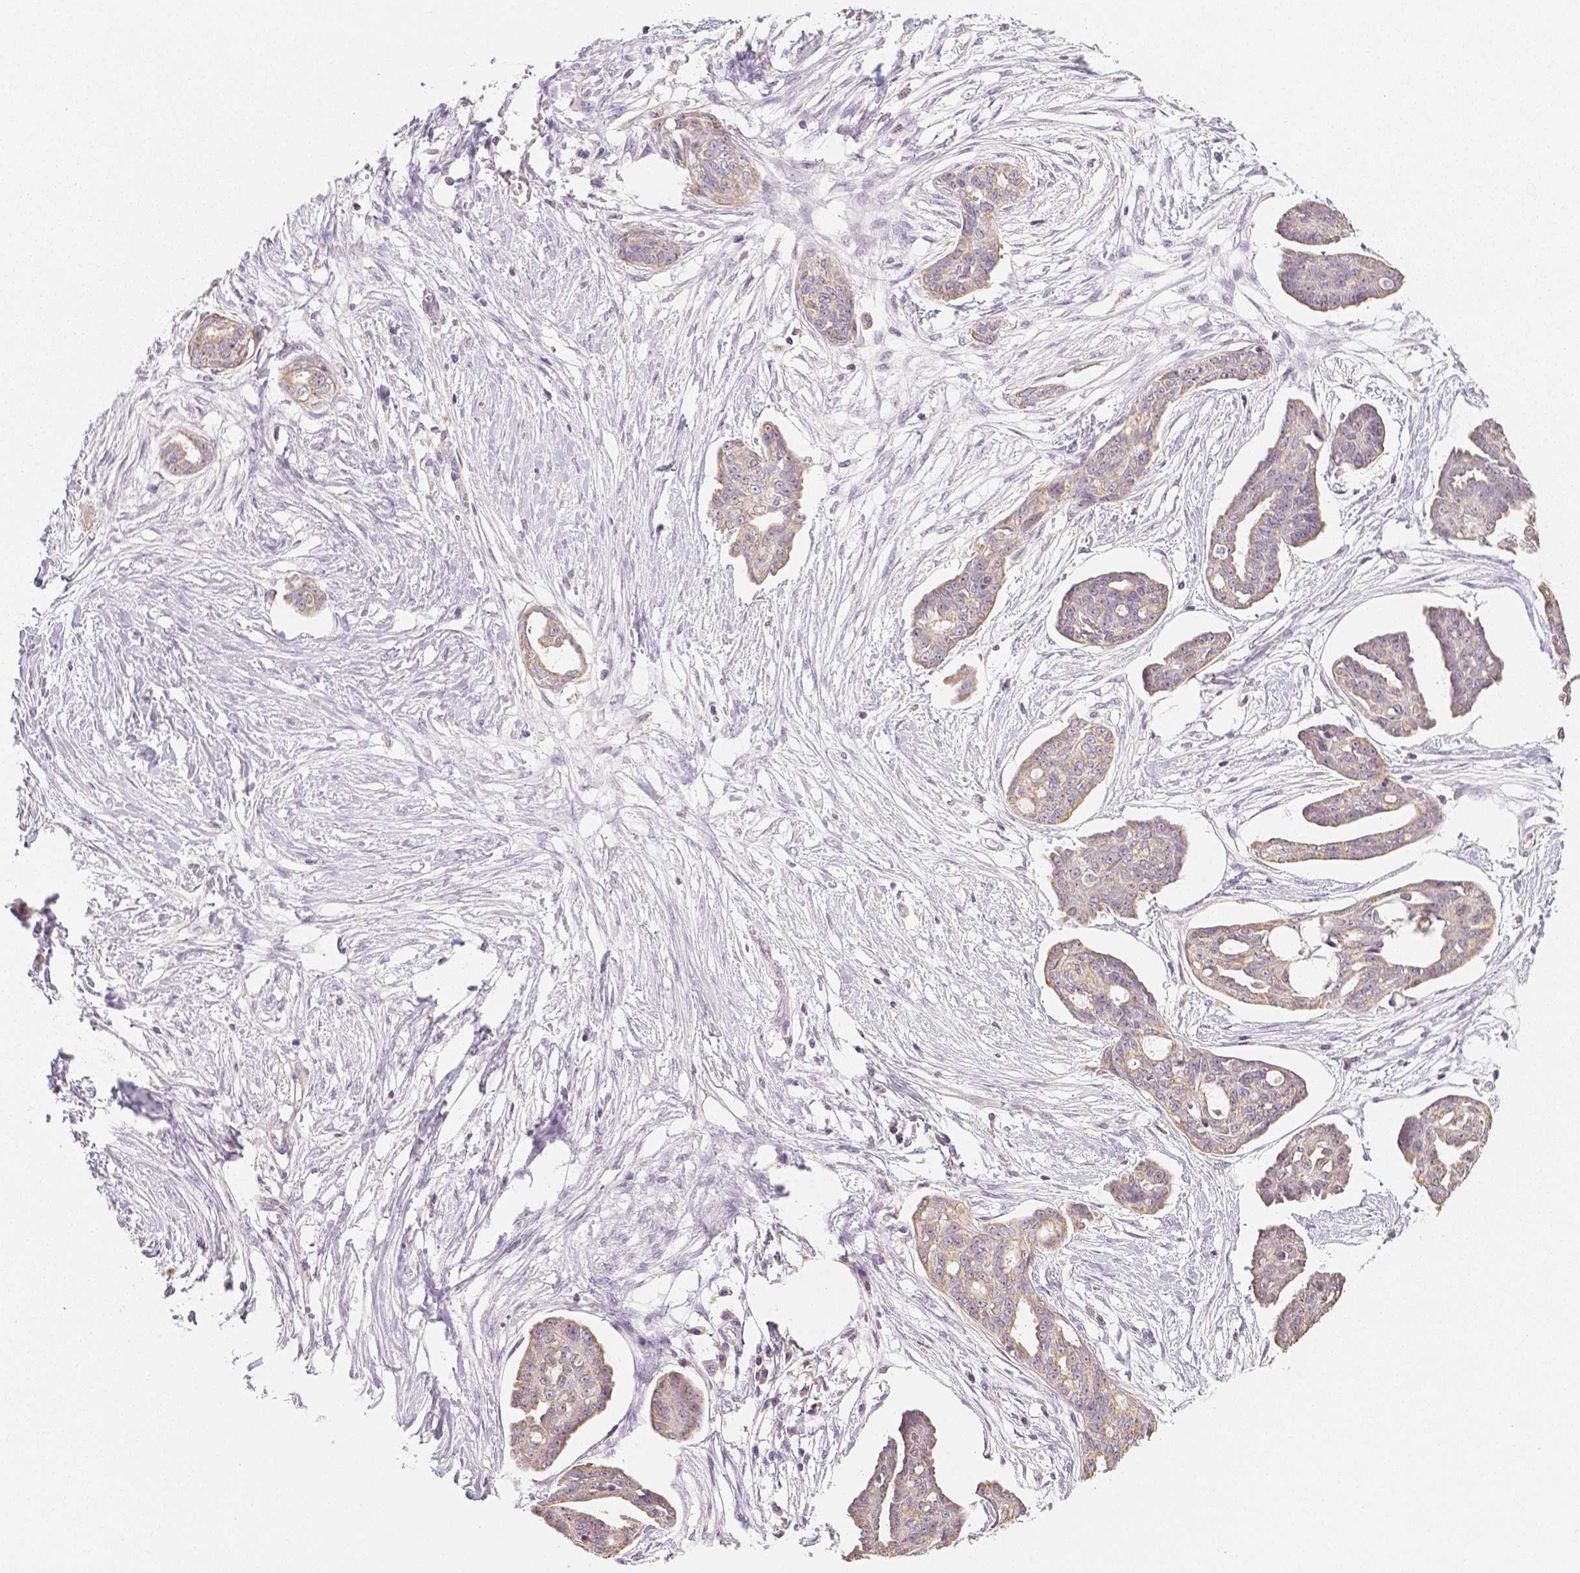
{"staining": {"intensity": "weak", "quantity": ">75%", "location": "cytoplasmic/membranous"}, "tissue": "ovarian cancer", "cell_type": "Tumor cells", "image_type": "cancer", "snomed": [{"axis": "morphology", "description": "Cystadenocarcinoma, serous, NOS"}, {"axis": "topography", "description": "Ovary"}], "caption": "About >75% of tumor cells in ovarian serous cystadenocarcinoma demonstrate weak cytoplasmic/membranous protein staining as visualized by brown immunohistochemical staining.", "gene": "NVL", "patient": {"sex": "female", "age": 71}}